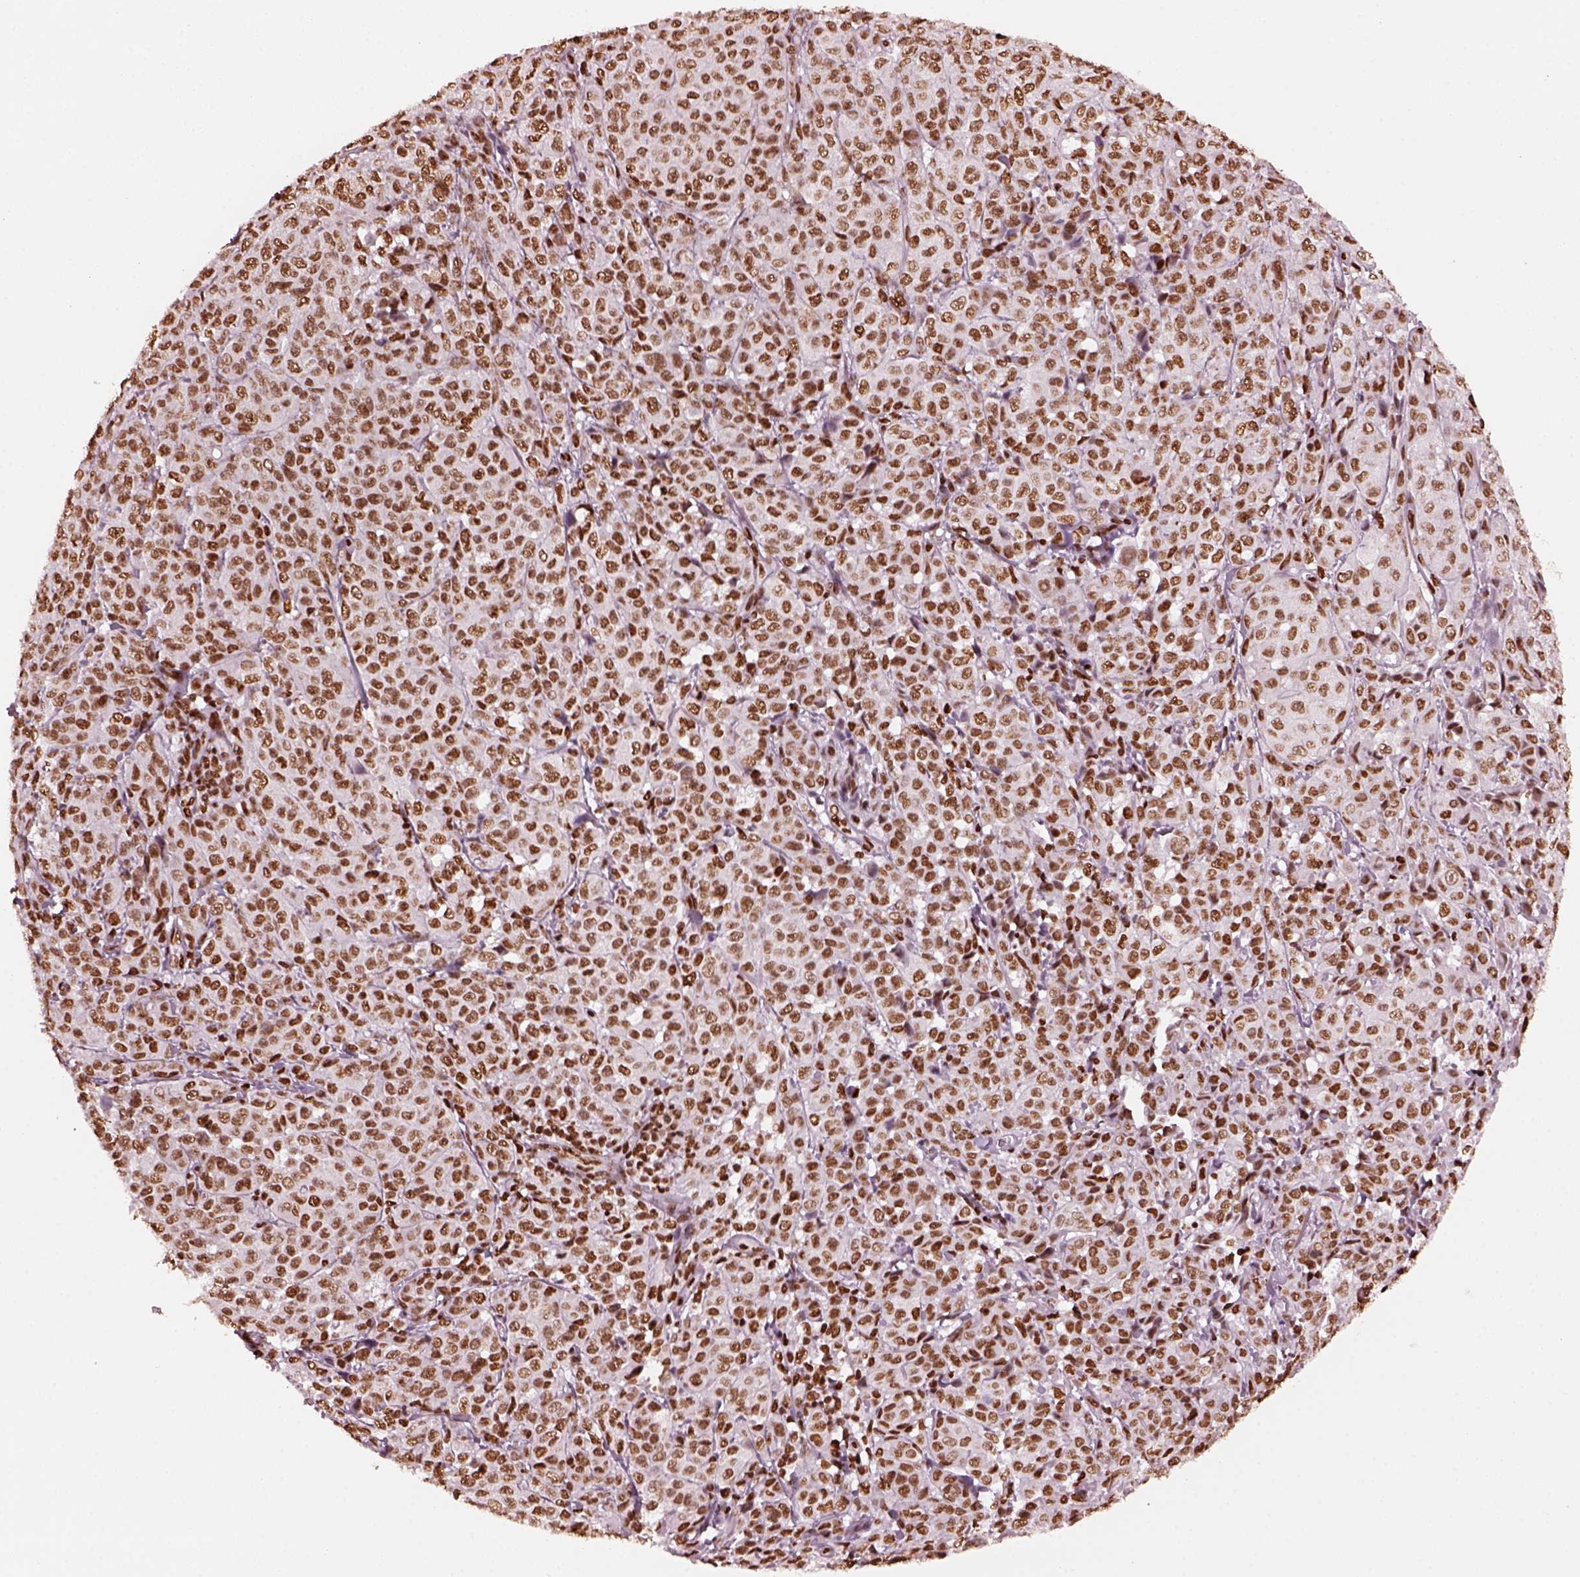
{"staining": {"intensity": "moderate", "quantity": ">75%", "location": "nuclear"}, "tissue": "melanoma", "cell_type": "Tumor cells", "image_type": "cancer", "snomed": [{"axis": "morphology", "description": "Malignant melanoma, NOS"}, {"axis": "topography", "description": "Skin"}], "caption": "Immunohistochemistry (IHC) of malignant melanoma demonstrates medium levels of moderate nuclear positivity in approximately >75% of tumor cells.", "gene": "CBFA2T3", "patient": {"sex": "male", "age": 89}}